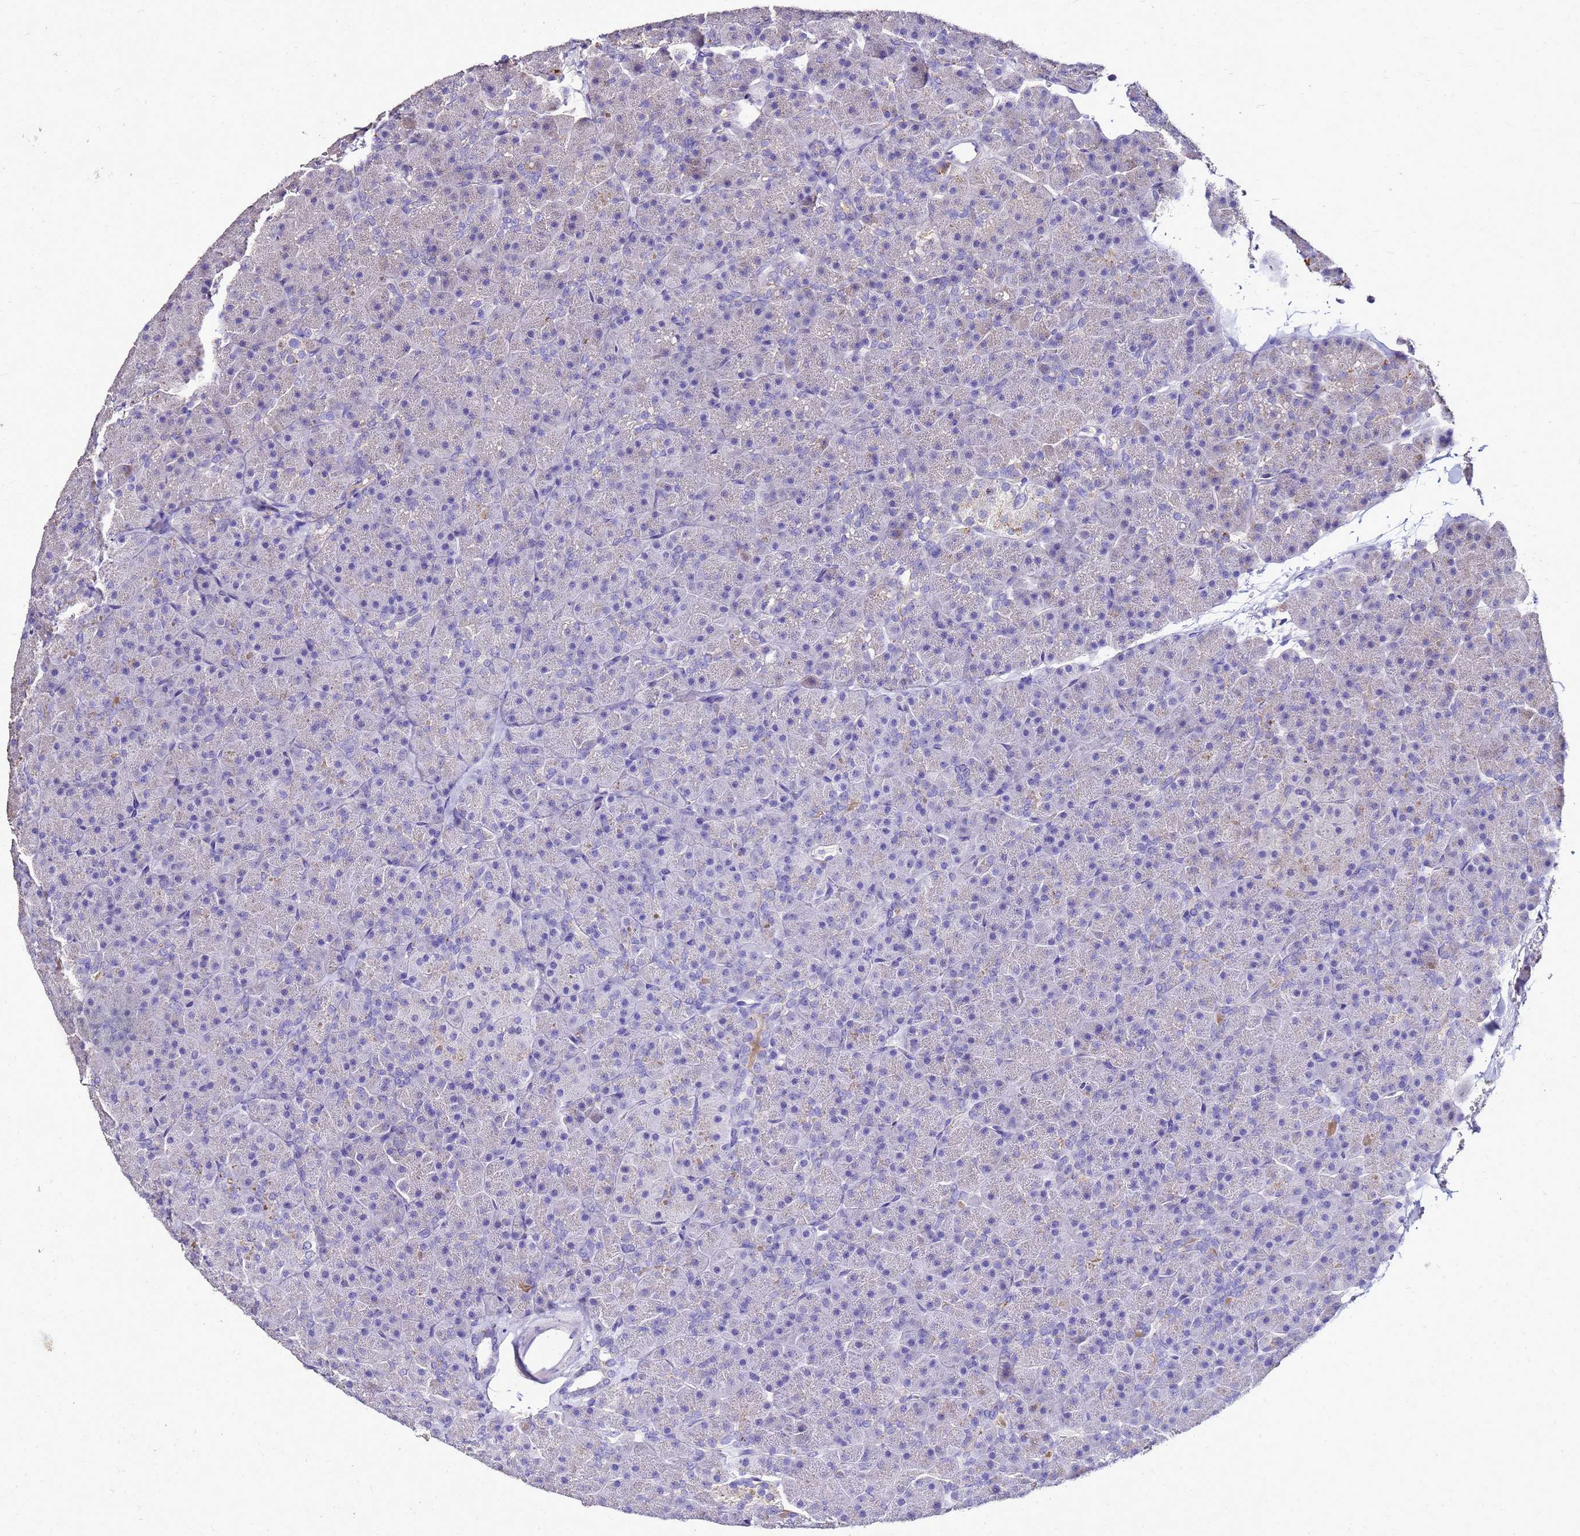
{"staining": {"intensity": "moderate", "quantity": "<25%", "location": "cytoplasmic/membranous"}, "tissue": "pancreas", "cell_type": "Exocrine glandular cells", "image_type": "normal", "snomed": [{"axis": "morphology", "description": "Normal tissue, NOS"}, {"axis": "topography", "description": "Pancreas"}], "caption": "Exocrine glandular cells demonstrate moderate cytoplasmic/membranous staining in approximately <25% of cells in unremarkable pancreas. (DAB IHC with brightfield microscopy, high magnification).", "gene": "S100A2", "patient": {"sex": "male", "age": 36}}